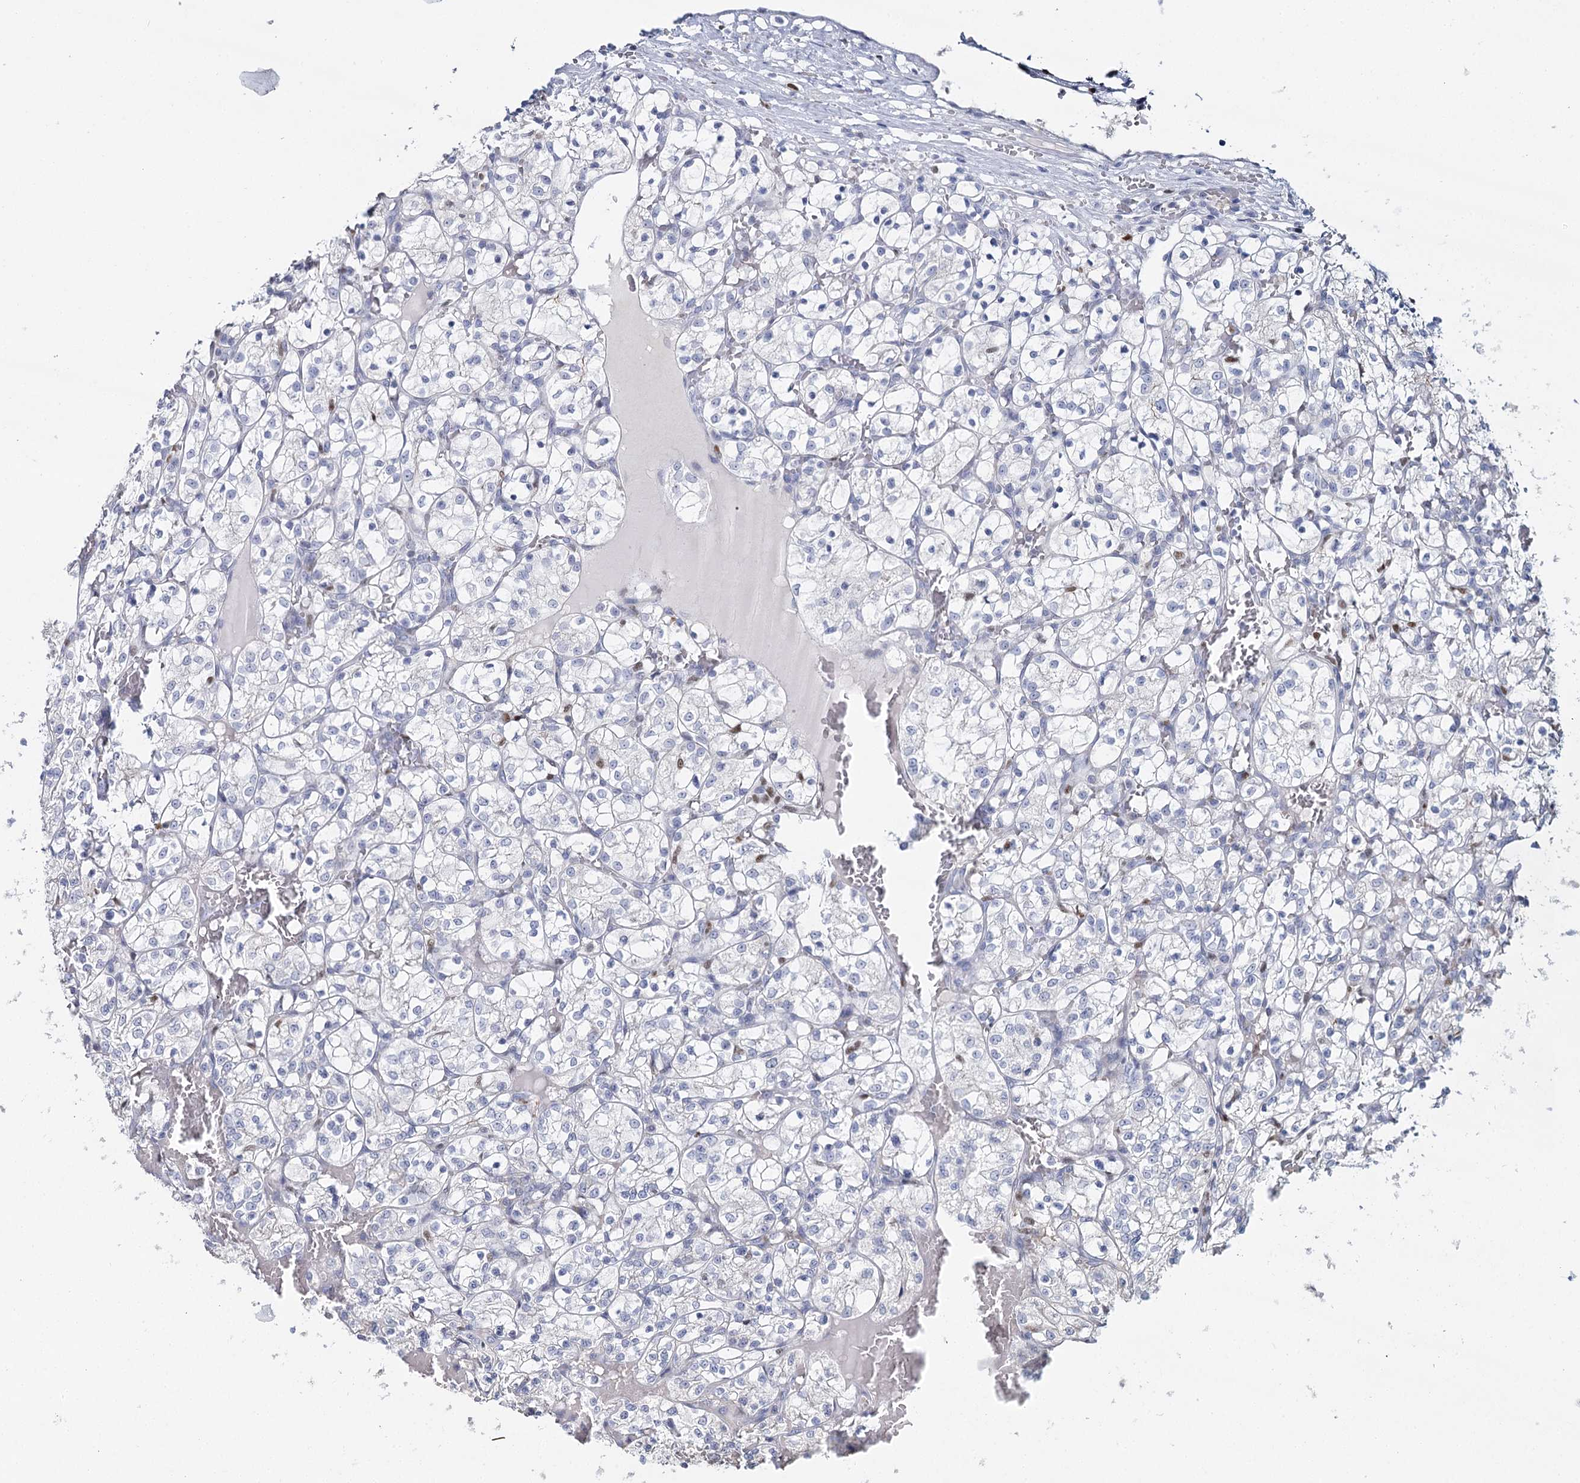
{"staining": {"intensity": "negative", "quantity": "none", "location": "none"}, "tissue": "renal cancer", "cell_type": "Tumor cells", "image_type": "cancer", "snomed": [{"axis": "morphology", "description": "Adenocarcinoma, NOS"}, {"axis": "topography", "description": "Kidney"}], "caption": "High magnification brightfield microscopy of renal cancer stained with DAB (3,3'-diaminobenzidine) (brown) and counterstained with hematoxylin (blue): tumor cells show no significant positivity.", "gene": "IGSF3", "patient": {"sex": "female", "age": 69}}